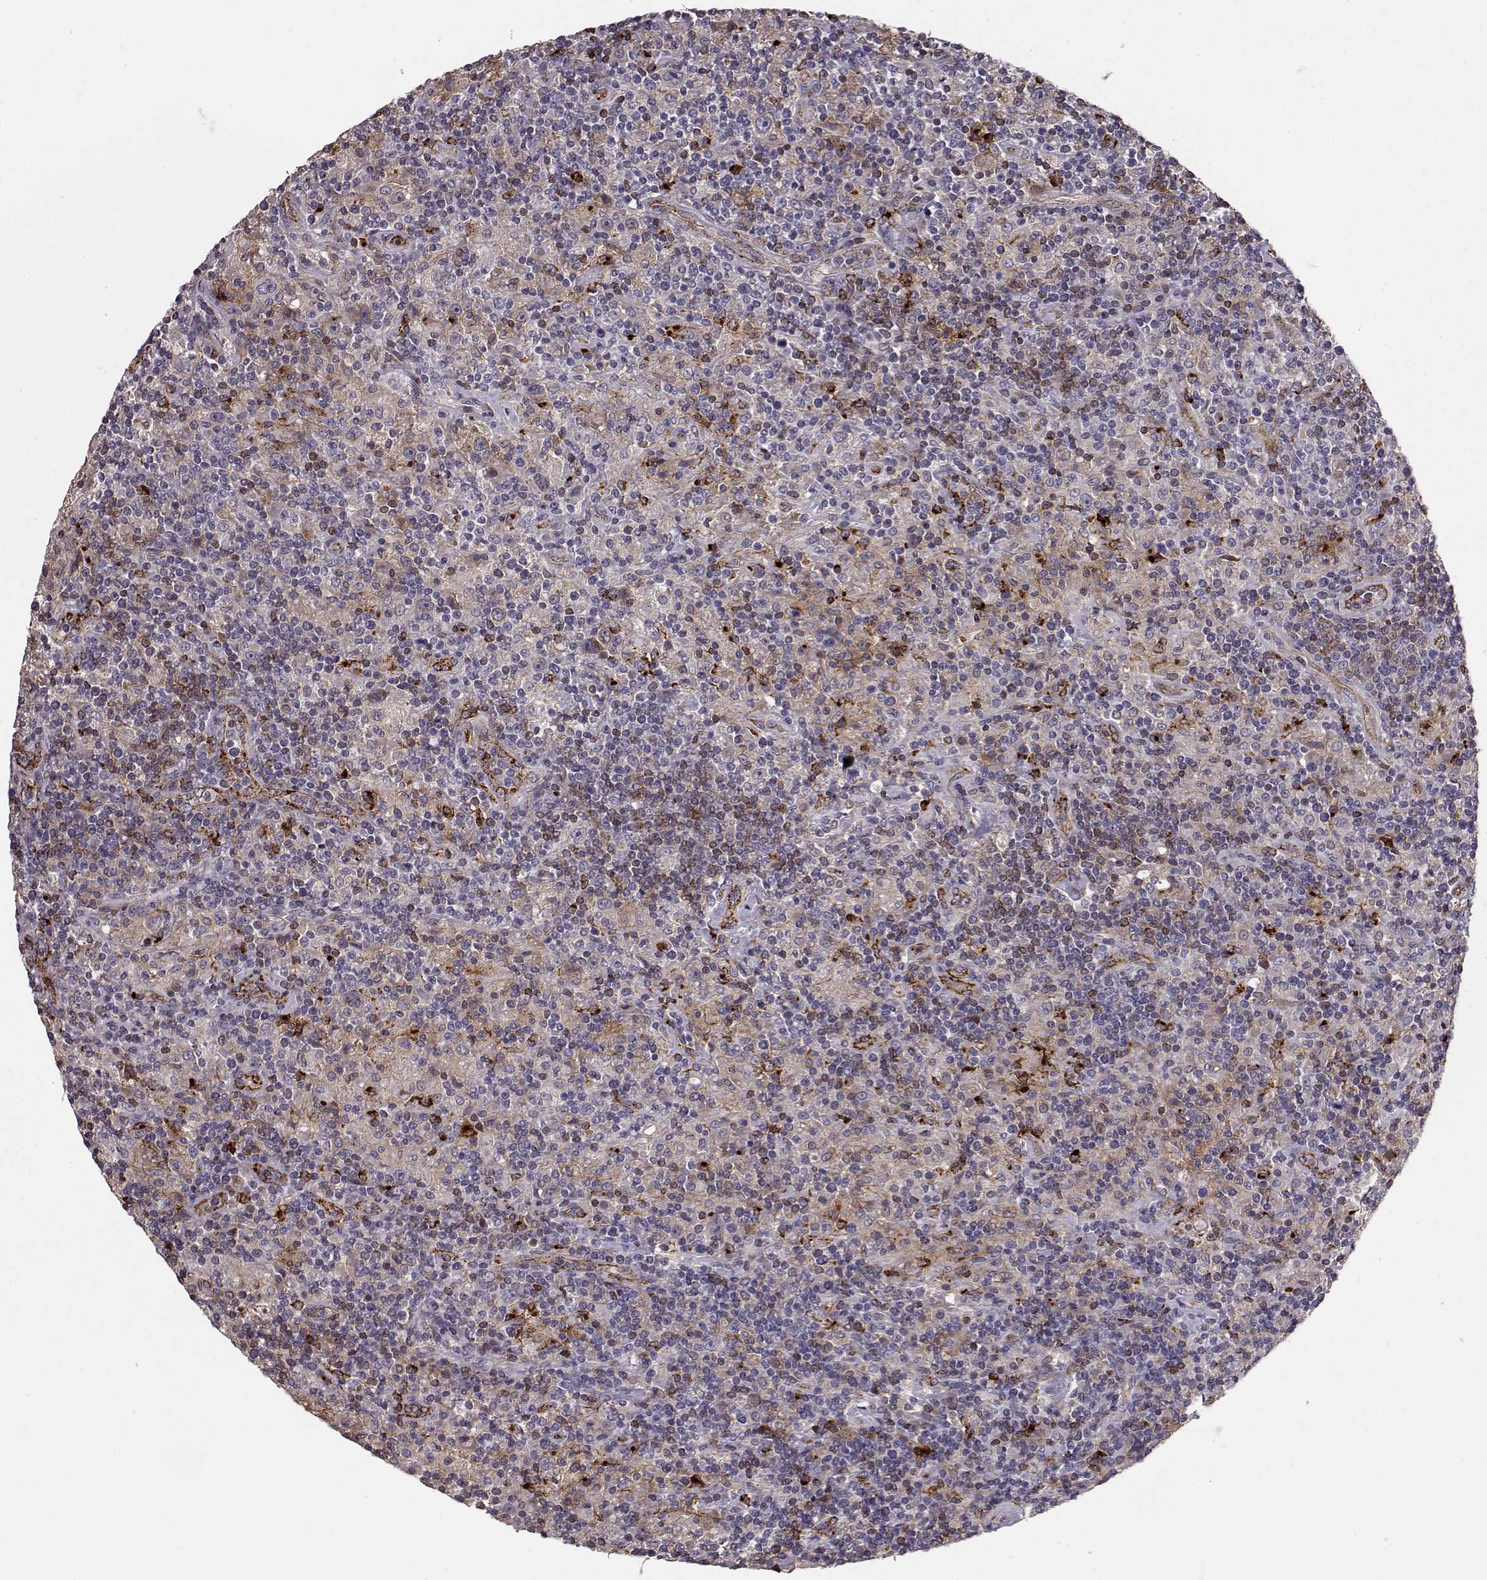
{"staining": {"intensity": "moderate", "quantity": "<25%", "location": "cytoplasmic/membranous"}, "tissue": "lymphoma", "cell_type": "Tumor cells", "image_type": "cancer", "snomed": [{"axis": "morphology", "description": "Hodgkin's disease, NOS"}, {"axis": "topography", "description": "Lymph node"}], "caption": "Immunohistochemistry (IHC) of Hodgkin's disease displays low levels of moderate cytoplasmic/membranous expression in about <25% of tumor cells.", "gene": "CCNF", "patient": {"sex": "male", "age": 70}}